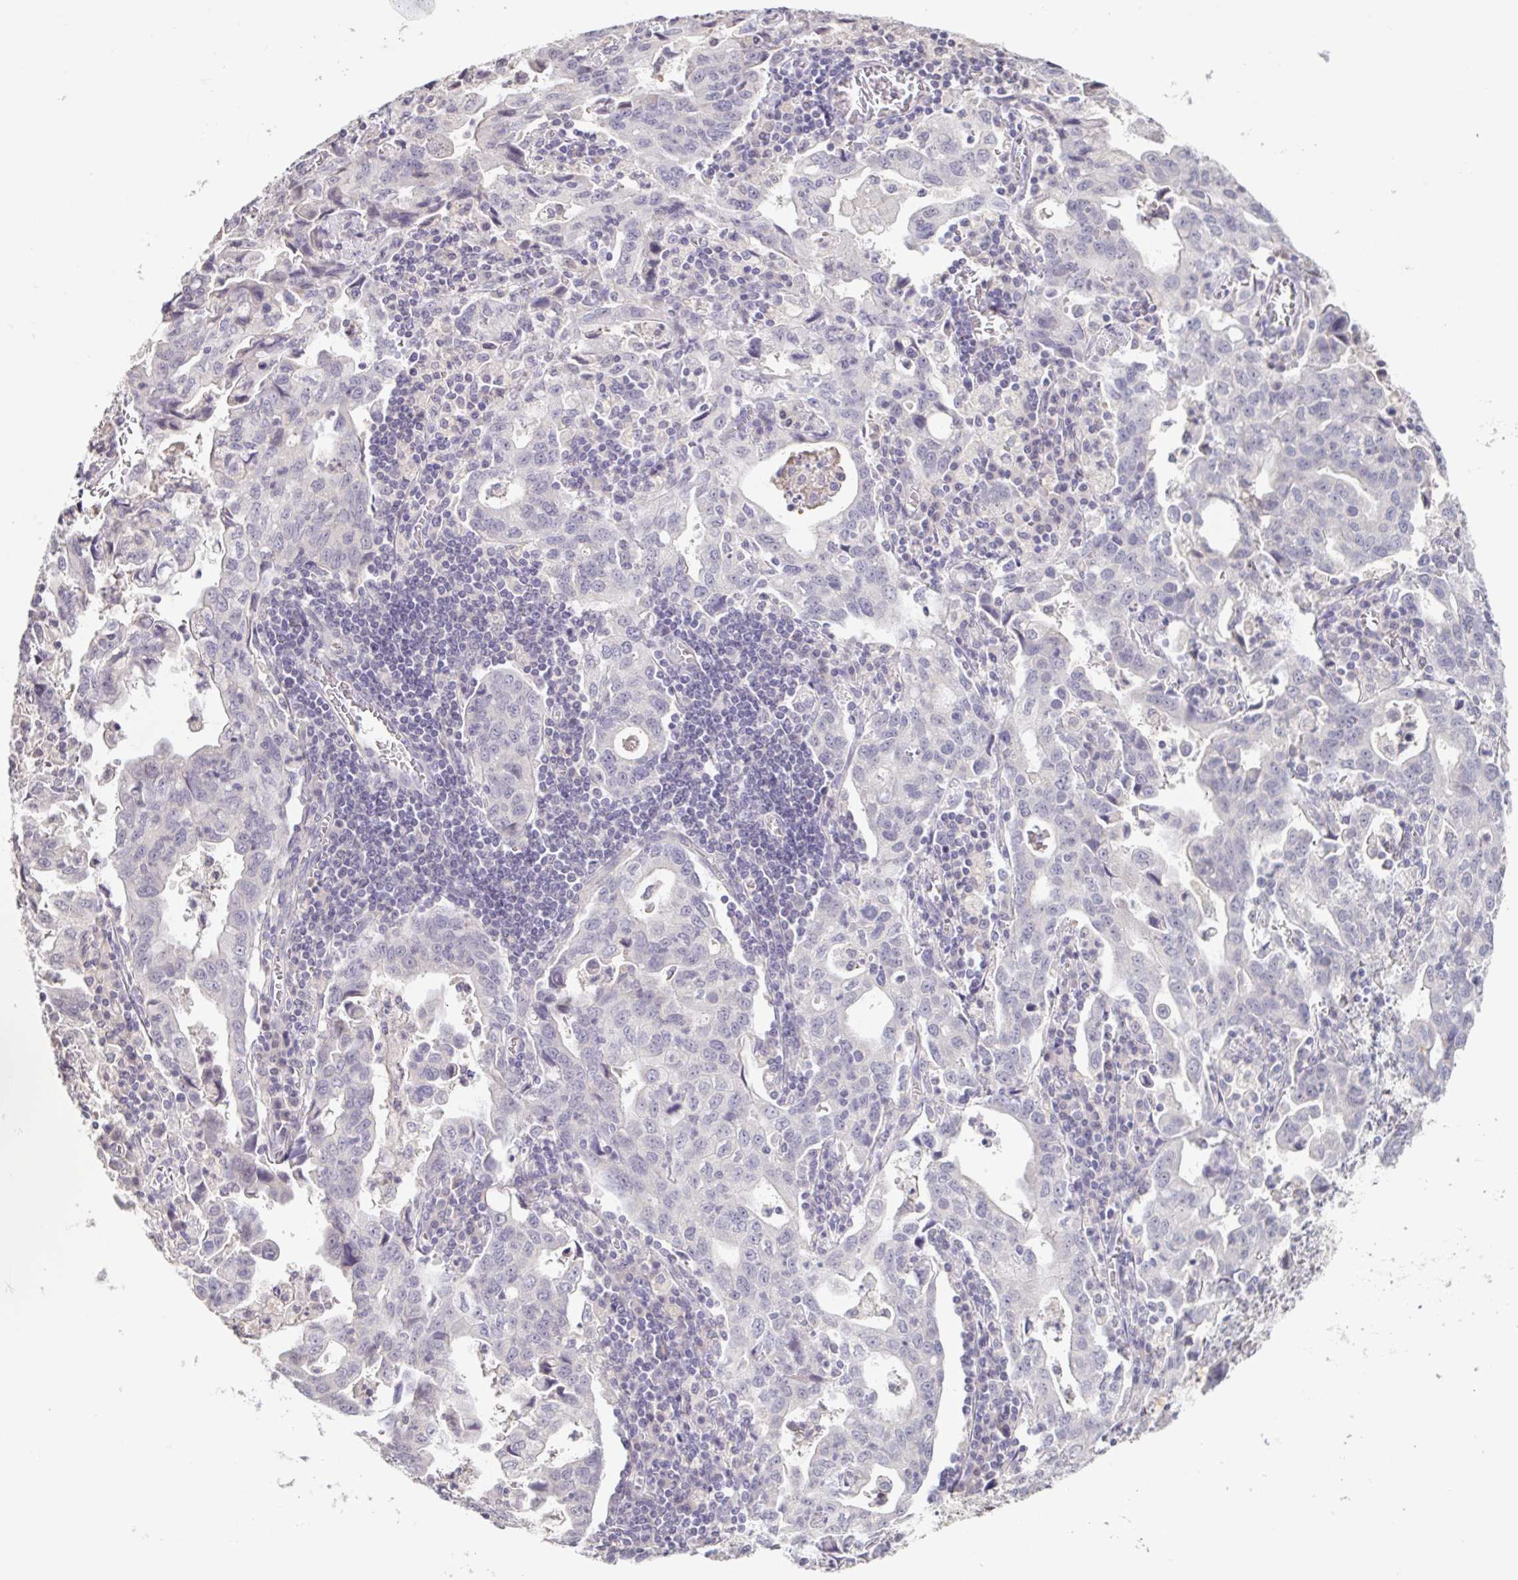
{"staining": {"intensity": "negative", "quantity": "none", "location": "none"}, "tissue": "stomach cancer", "cell_type": "Tumor cells", "image_type": "cancer", "snomed": [{"axis": "morphology", "description": "Adenocarcinoma, NOS"}, {"axis": "topography", "description": "Stomach, upper"}], "caption": "DAB immunohistochemical staining of stomach cancer shows no significant staining in tumor cells.", "gene": "INSL5", "patient": {"sex": "male", "age": 85}}